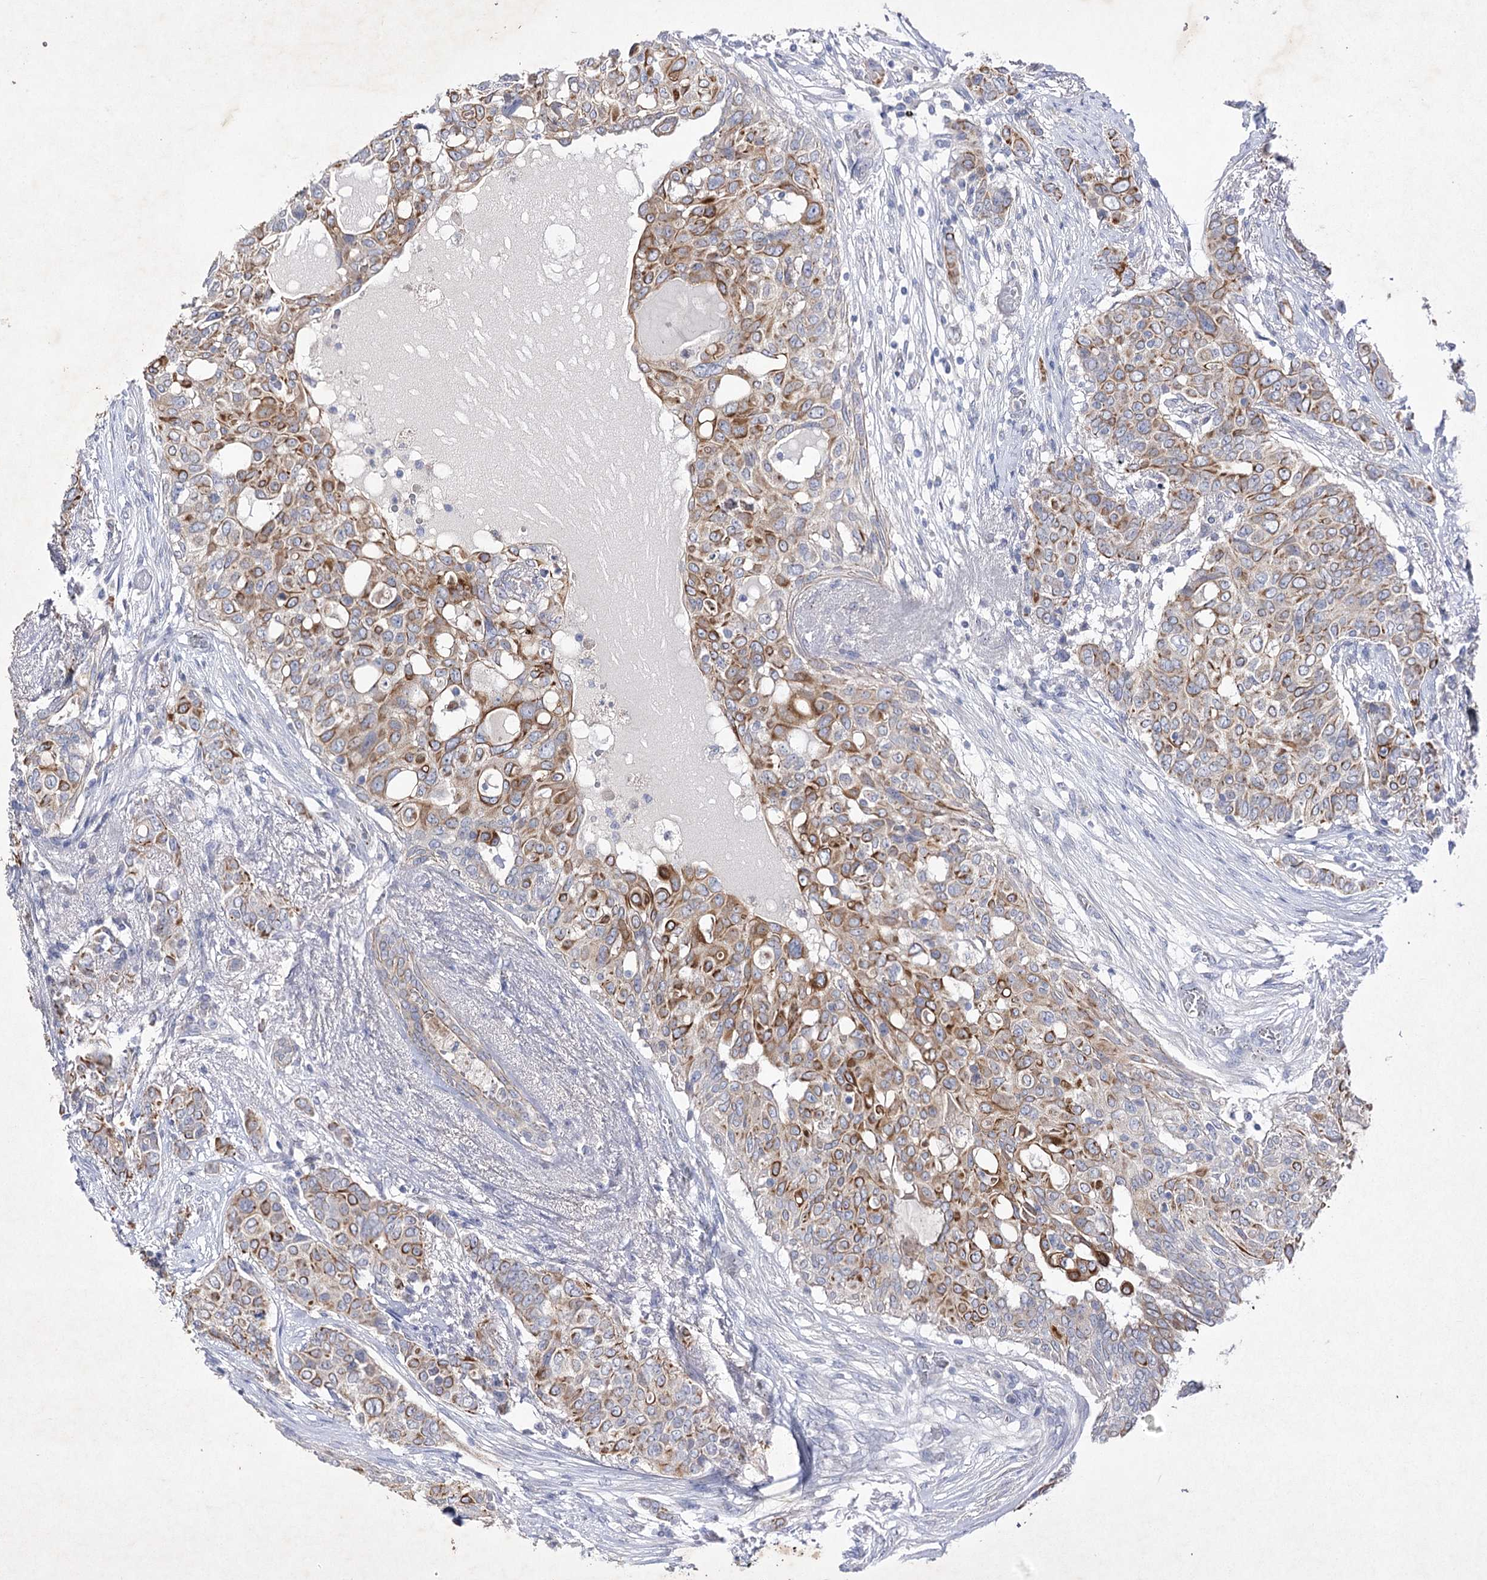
{"staining": {"intensity": "moderate", "quantity": ">75%", "location": "cytoplasmic/membranous"}, "tissue": "breast cancer", "cell_type": "Tumor cells", "image_type": "cancer", "snomed": [{"axis": "morphology", "description": "Lobular carcinoma"}, {"axis": "topography", "description": "Breast"}], "caption": "An IHC image of neoplastic tissue is shown. Protein staining in brown shows moderate cytoplasmic/membranous positivity in breast cancer within tumor cells.", "gene": "COX15", "patient": {"sex": "female", "age": 51}}